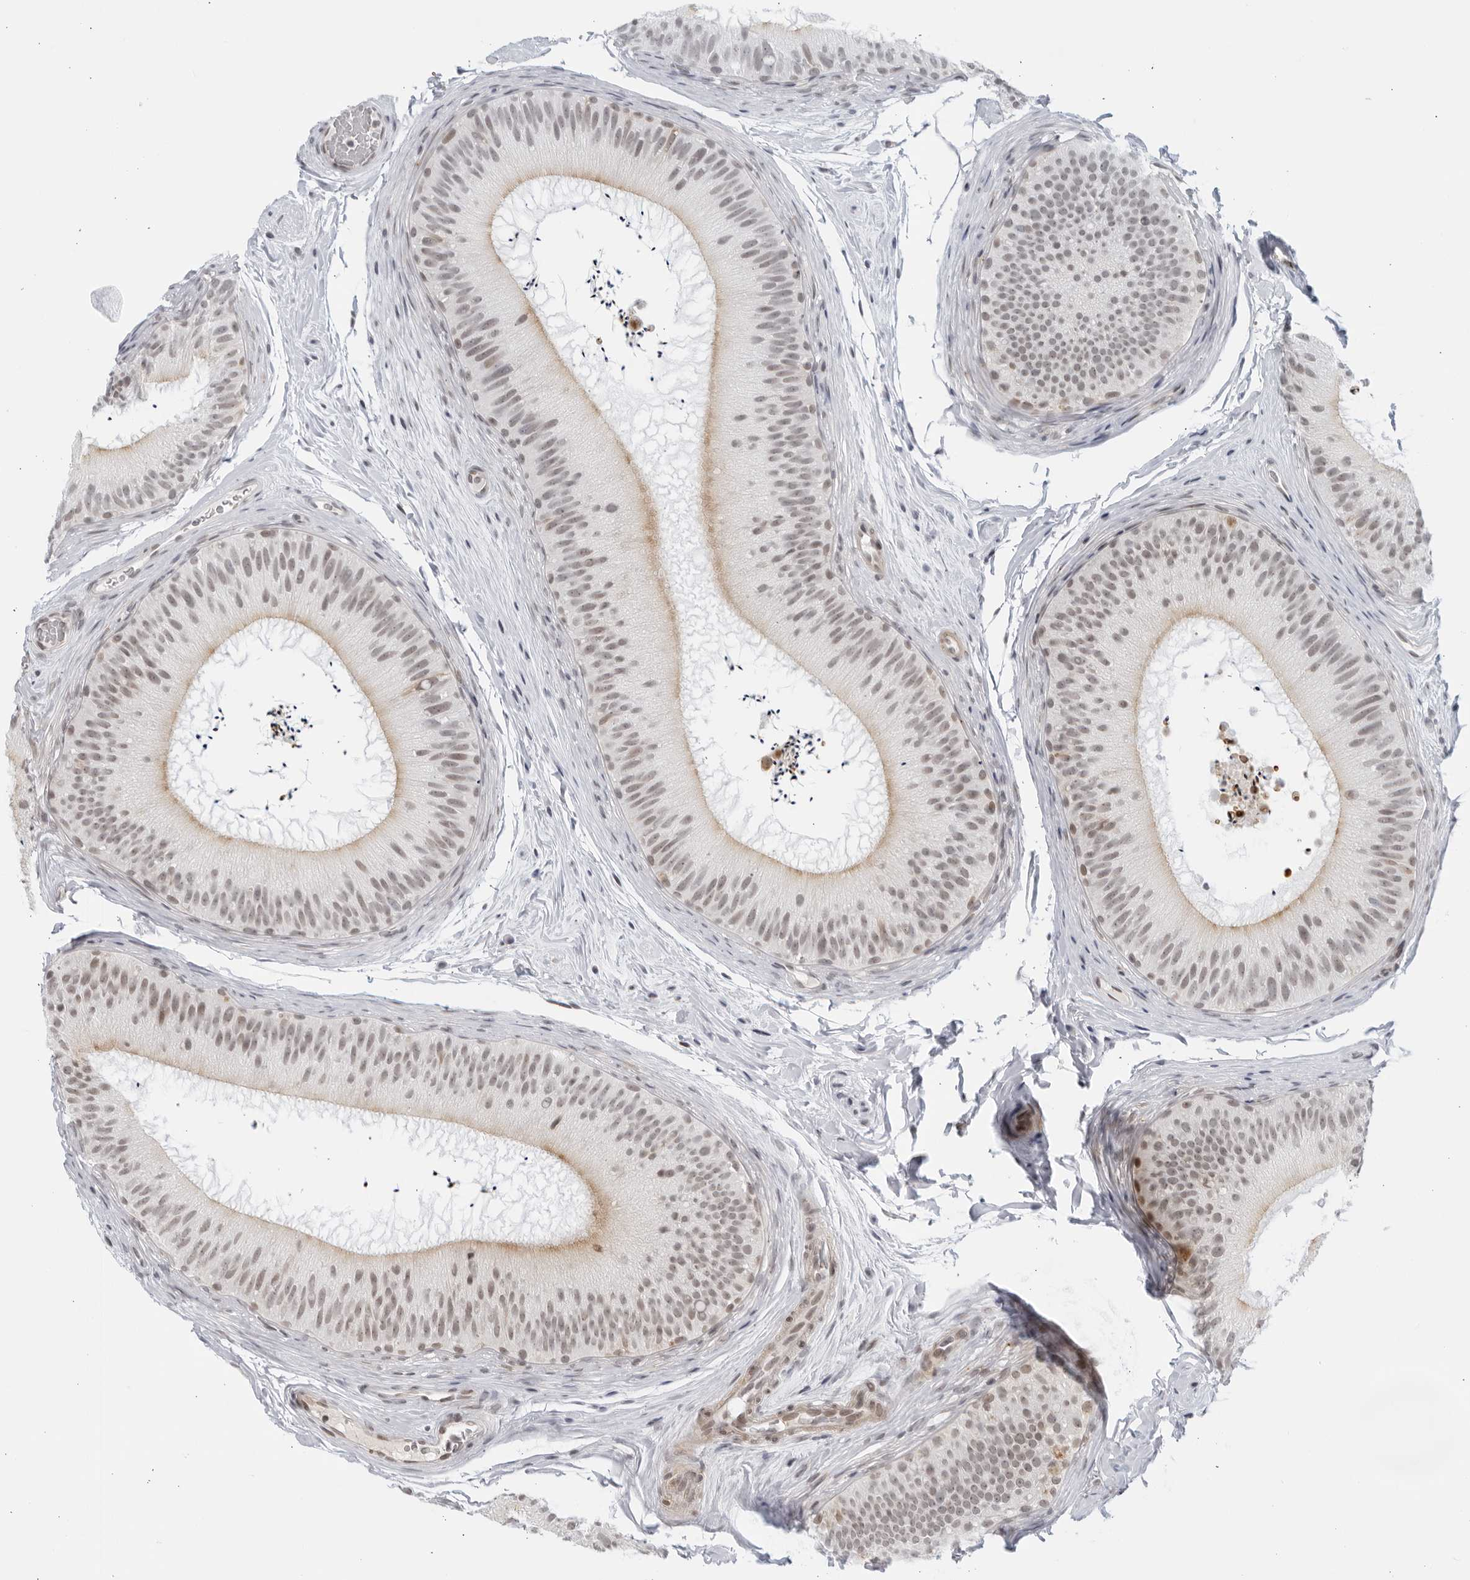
{"staining": {"intensity": "moderate", "quantity": "<25%", "location": "cytoplasmic/membranous,nuclear"}, "tissue": "epididymis", "cell_type": "Glandular cells", "image_type": "normal", "snomed": [{"axis": "morphology", "description": "Normal tissue, NOS"}, {"axis": "topography", "description": "Epididymis"}], "caption": "A low amount of moderate cytoplasmic/membranous,nuclear expression is present in about <25% of glandular cells in benign epididymis.", "gene": "RAB11FIP3", "patient": {"sex": "male", "age": 45}}